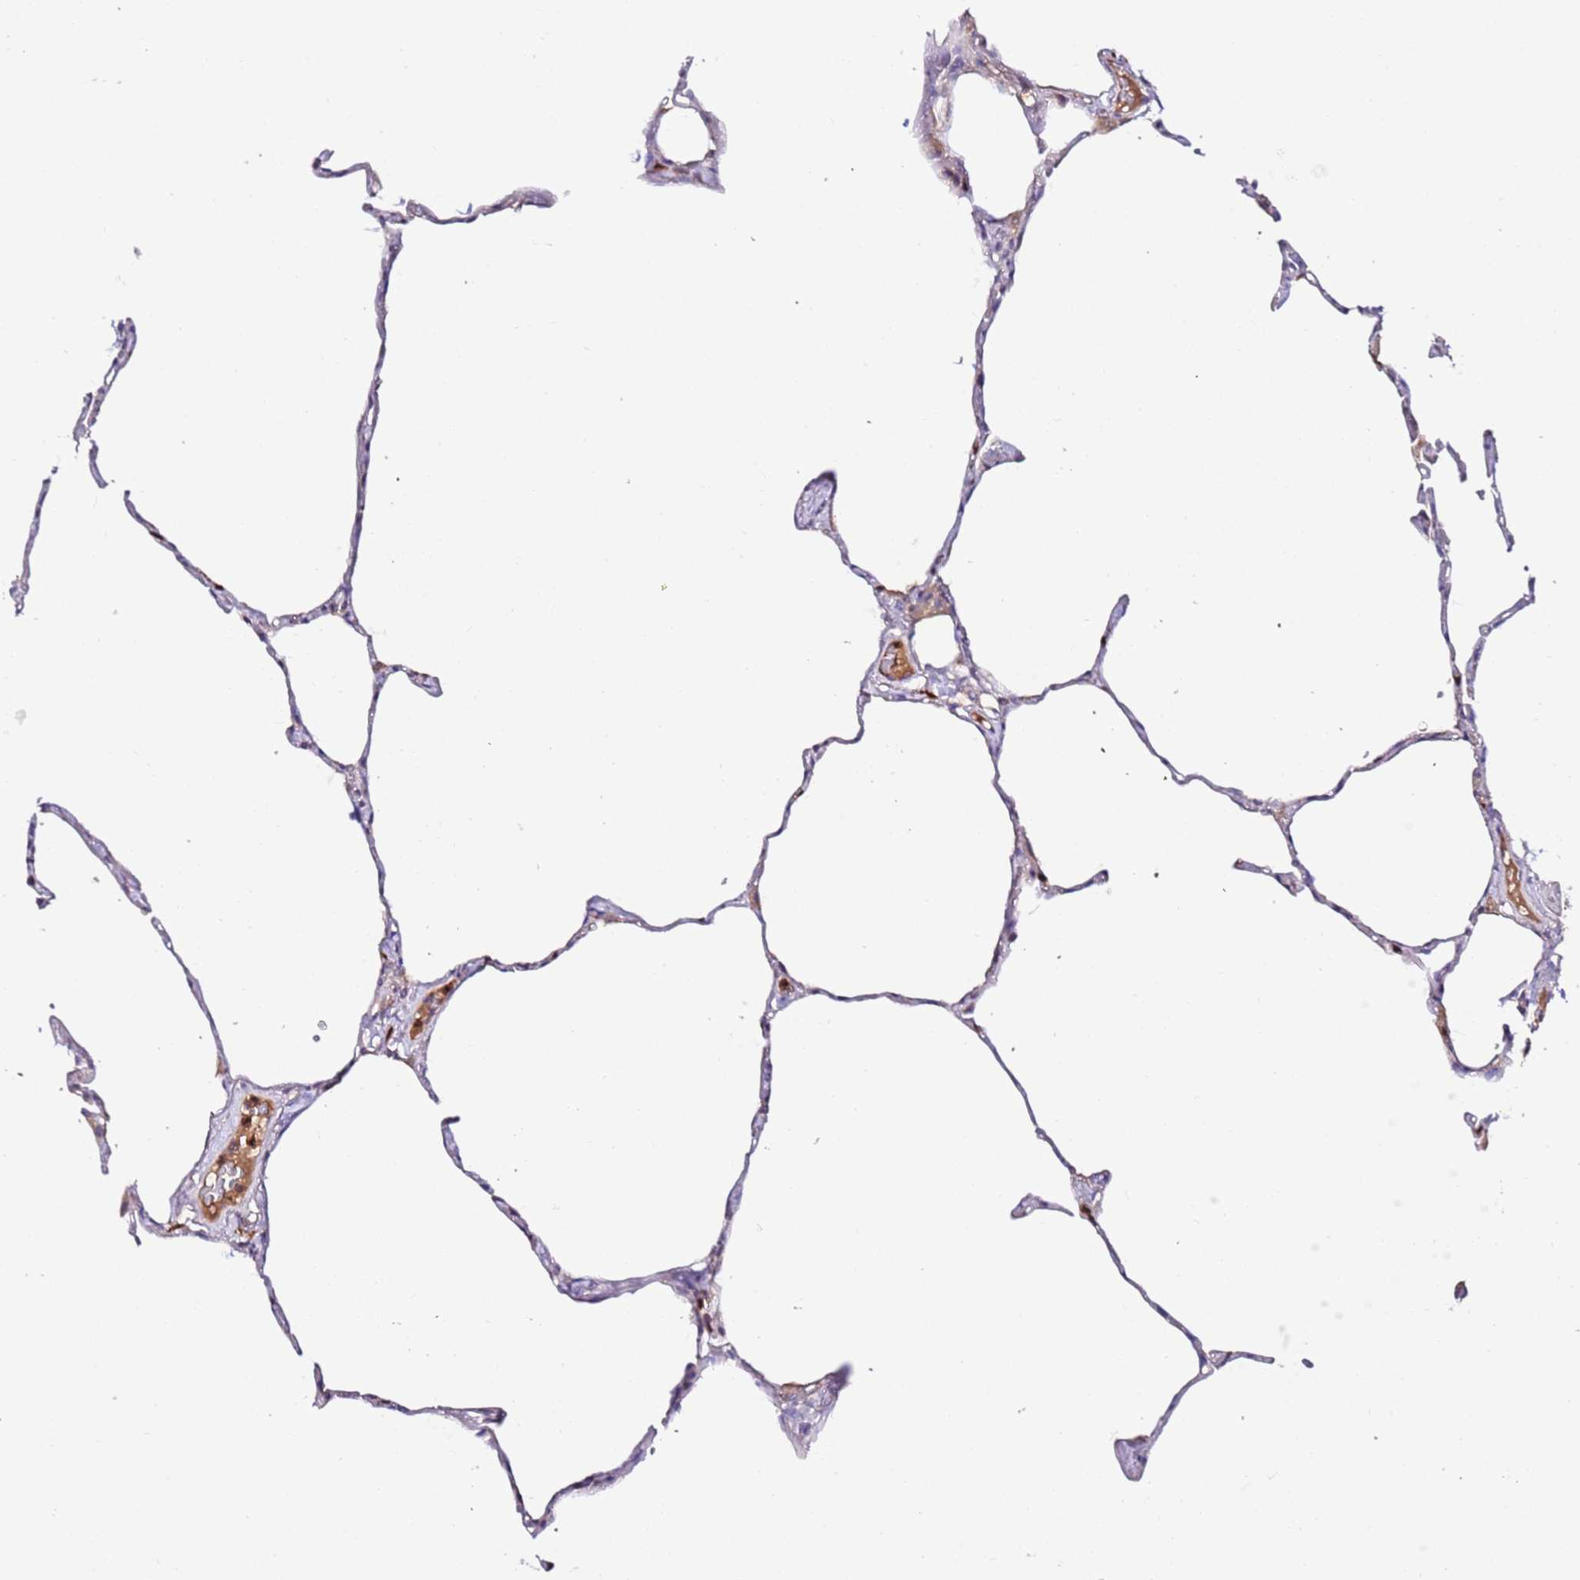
{"staining": {"intensity": "negative", "quantity": "none", "location": "none"}, "tissue": "lung", "cell_type": "Alveolar cells", "image_type": "normal", "snomed": [{"axis": "morphology", "description": "Normal tissue, NOS"}, {"axis": "topography", "description": "Lung"}], "caption": "High power microscopy histopathology image of an immunohistochemistry (IHC) histopathology image of unremarkable lung, revealing no significant expression in alveolar cells.", "gene": "FLVCR1", "patient": {"sex": "male", "age": 65}}